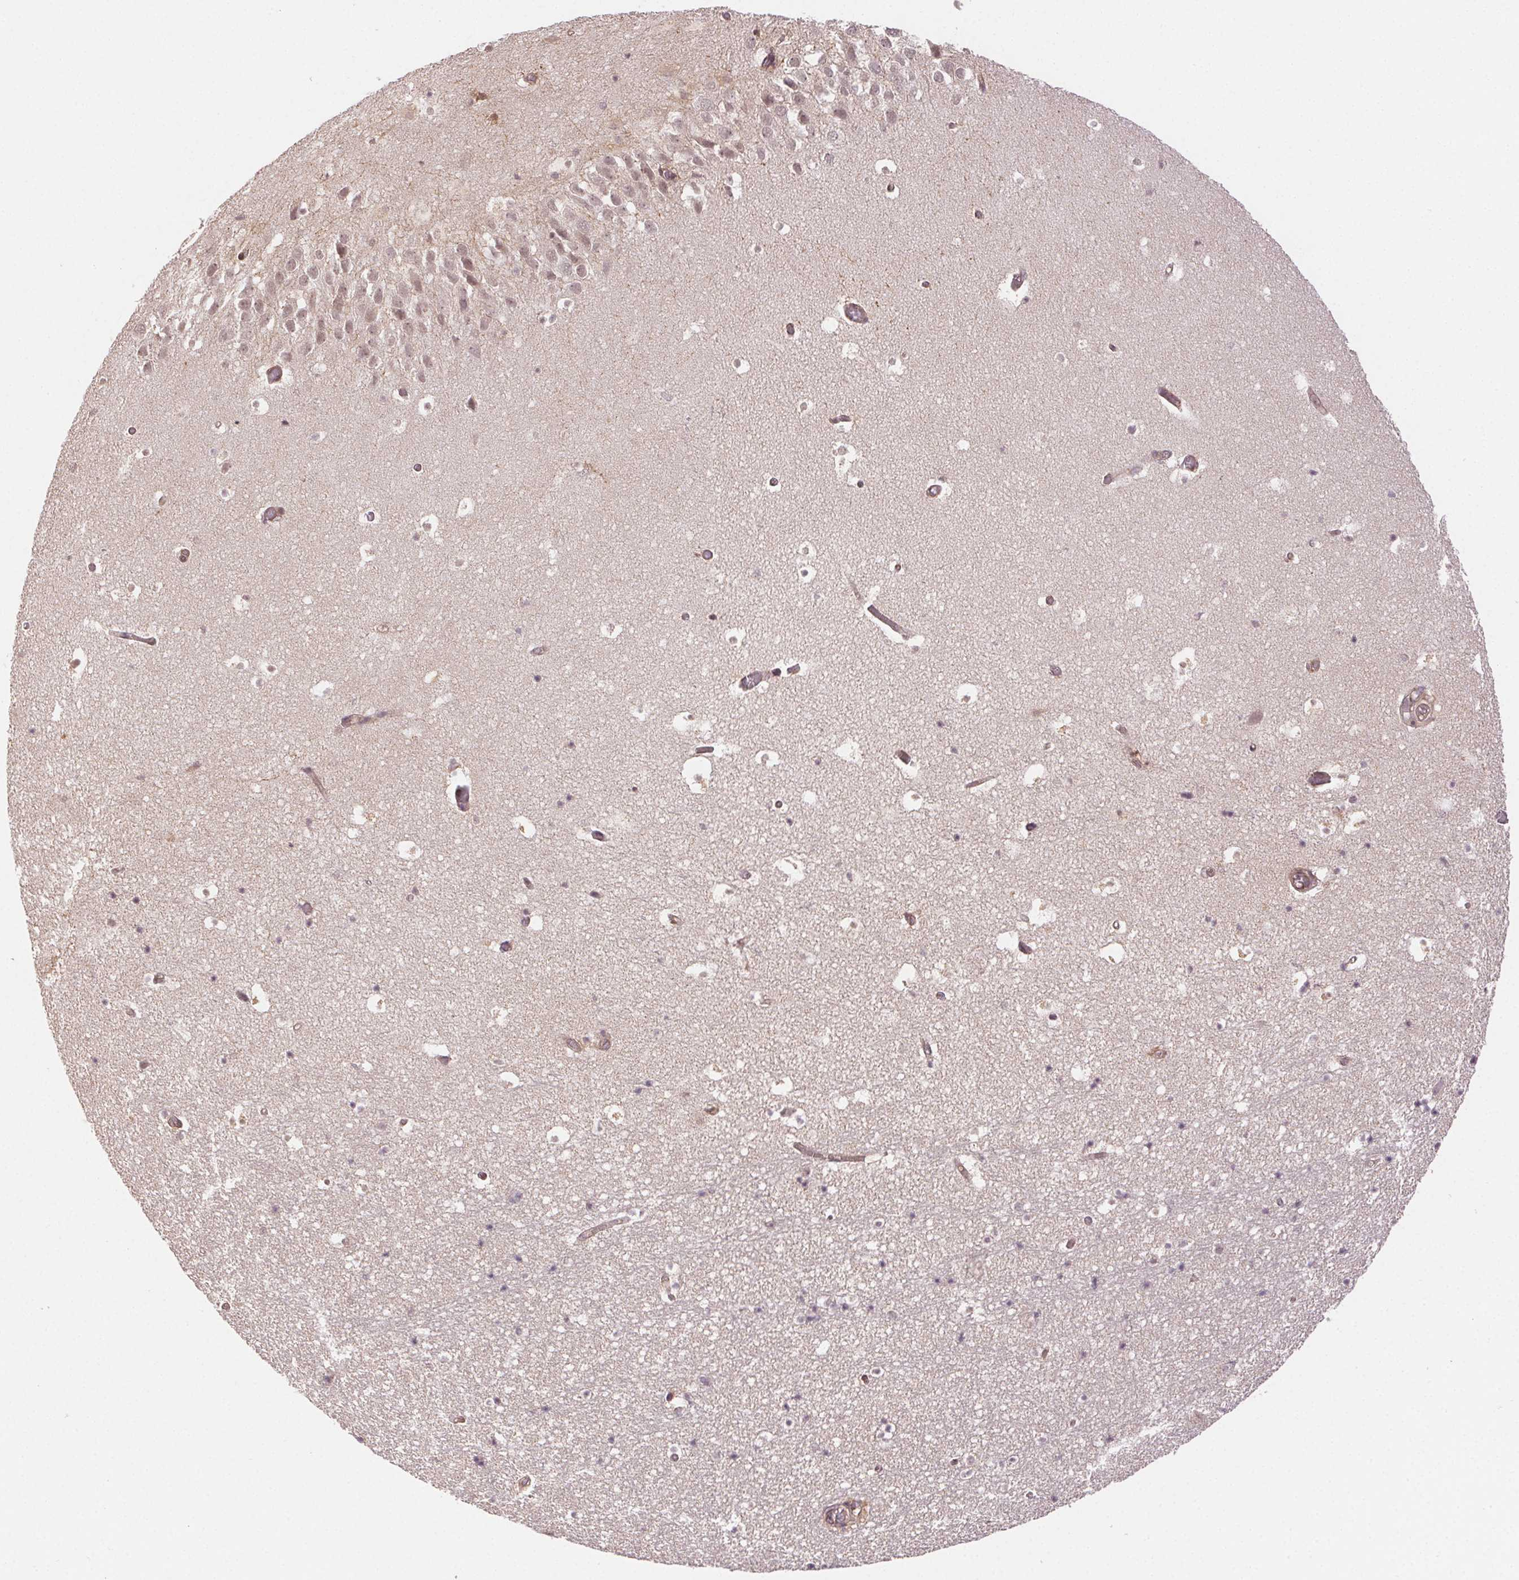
{"staining": {"intensity": "negative", "quantity": "none", "location": "none"}, "tissue": "hippocampus", "cell_type": "Glial cells", "image_type": "normal", "snomed": [{"axis": "morphology", "description": "Normal tissue, NOS"}, {"axis": "topography", "description": "Hippocampus"}], "caption": "This is a image of IHC staining of benign hippocampus, which shows no staining in glial cells.", "gene": "KLHL15", "patient": {"sex": "male", "age": 26}}